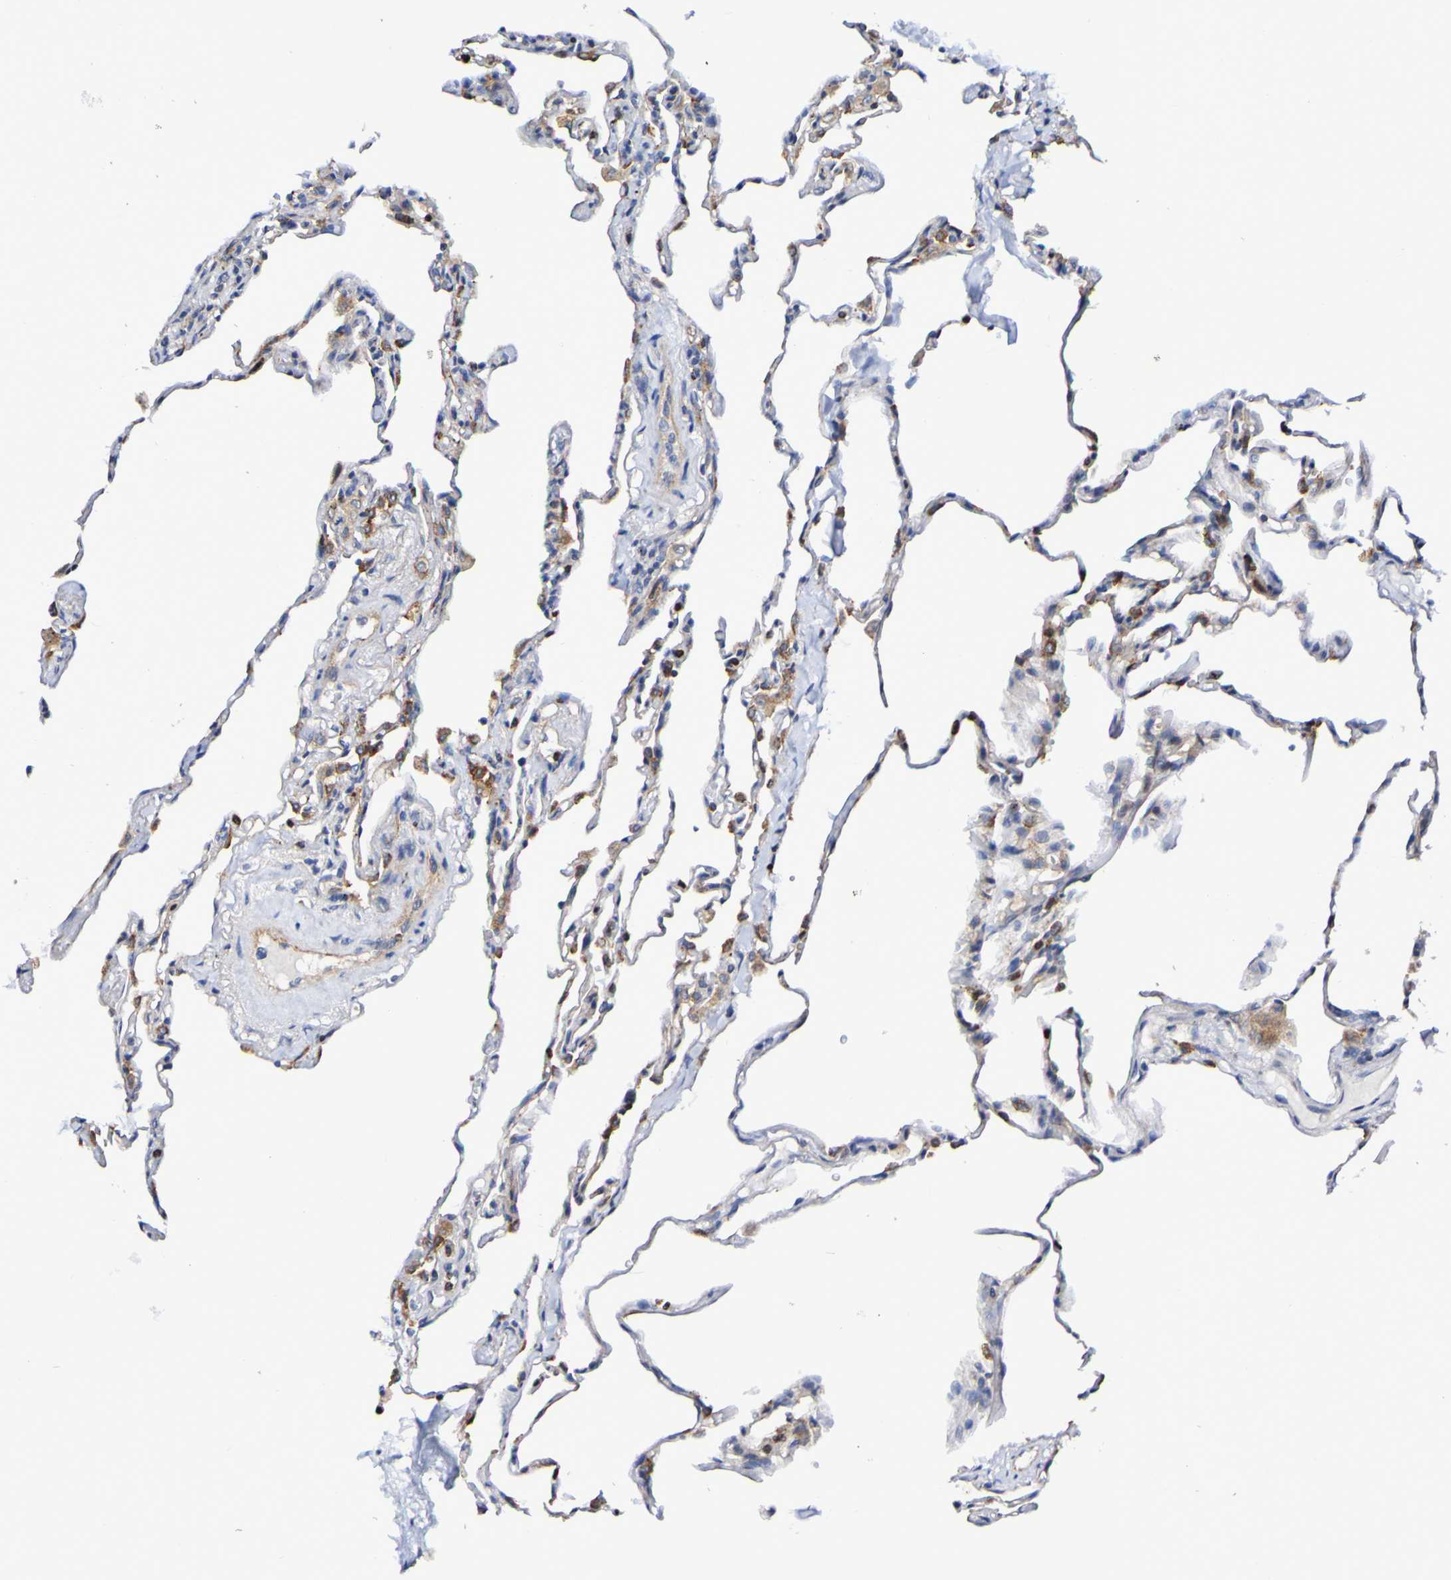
{"staining": {"intensity": "moderate", "quantity": "<25%", "location": "cytoplasmic/membranous"}, "tissue": "lung", "cell_type": "Alveolar cells", "image_type": "normal", "snomed": [{"axis": "morphology", "description": "Normal tissue, NOS"}, {"axis": "topography", "description": "Lung"}], "caption": "Immunohistochemistry (DAB (3,3'-diaminobenzidine)) staining of benign lung shows moderate cytoplasmic/membranous protein staining in about <25% of alveolar cells.", "gene": "GJB1", "patient": {"sex": "male", "age": 59}}